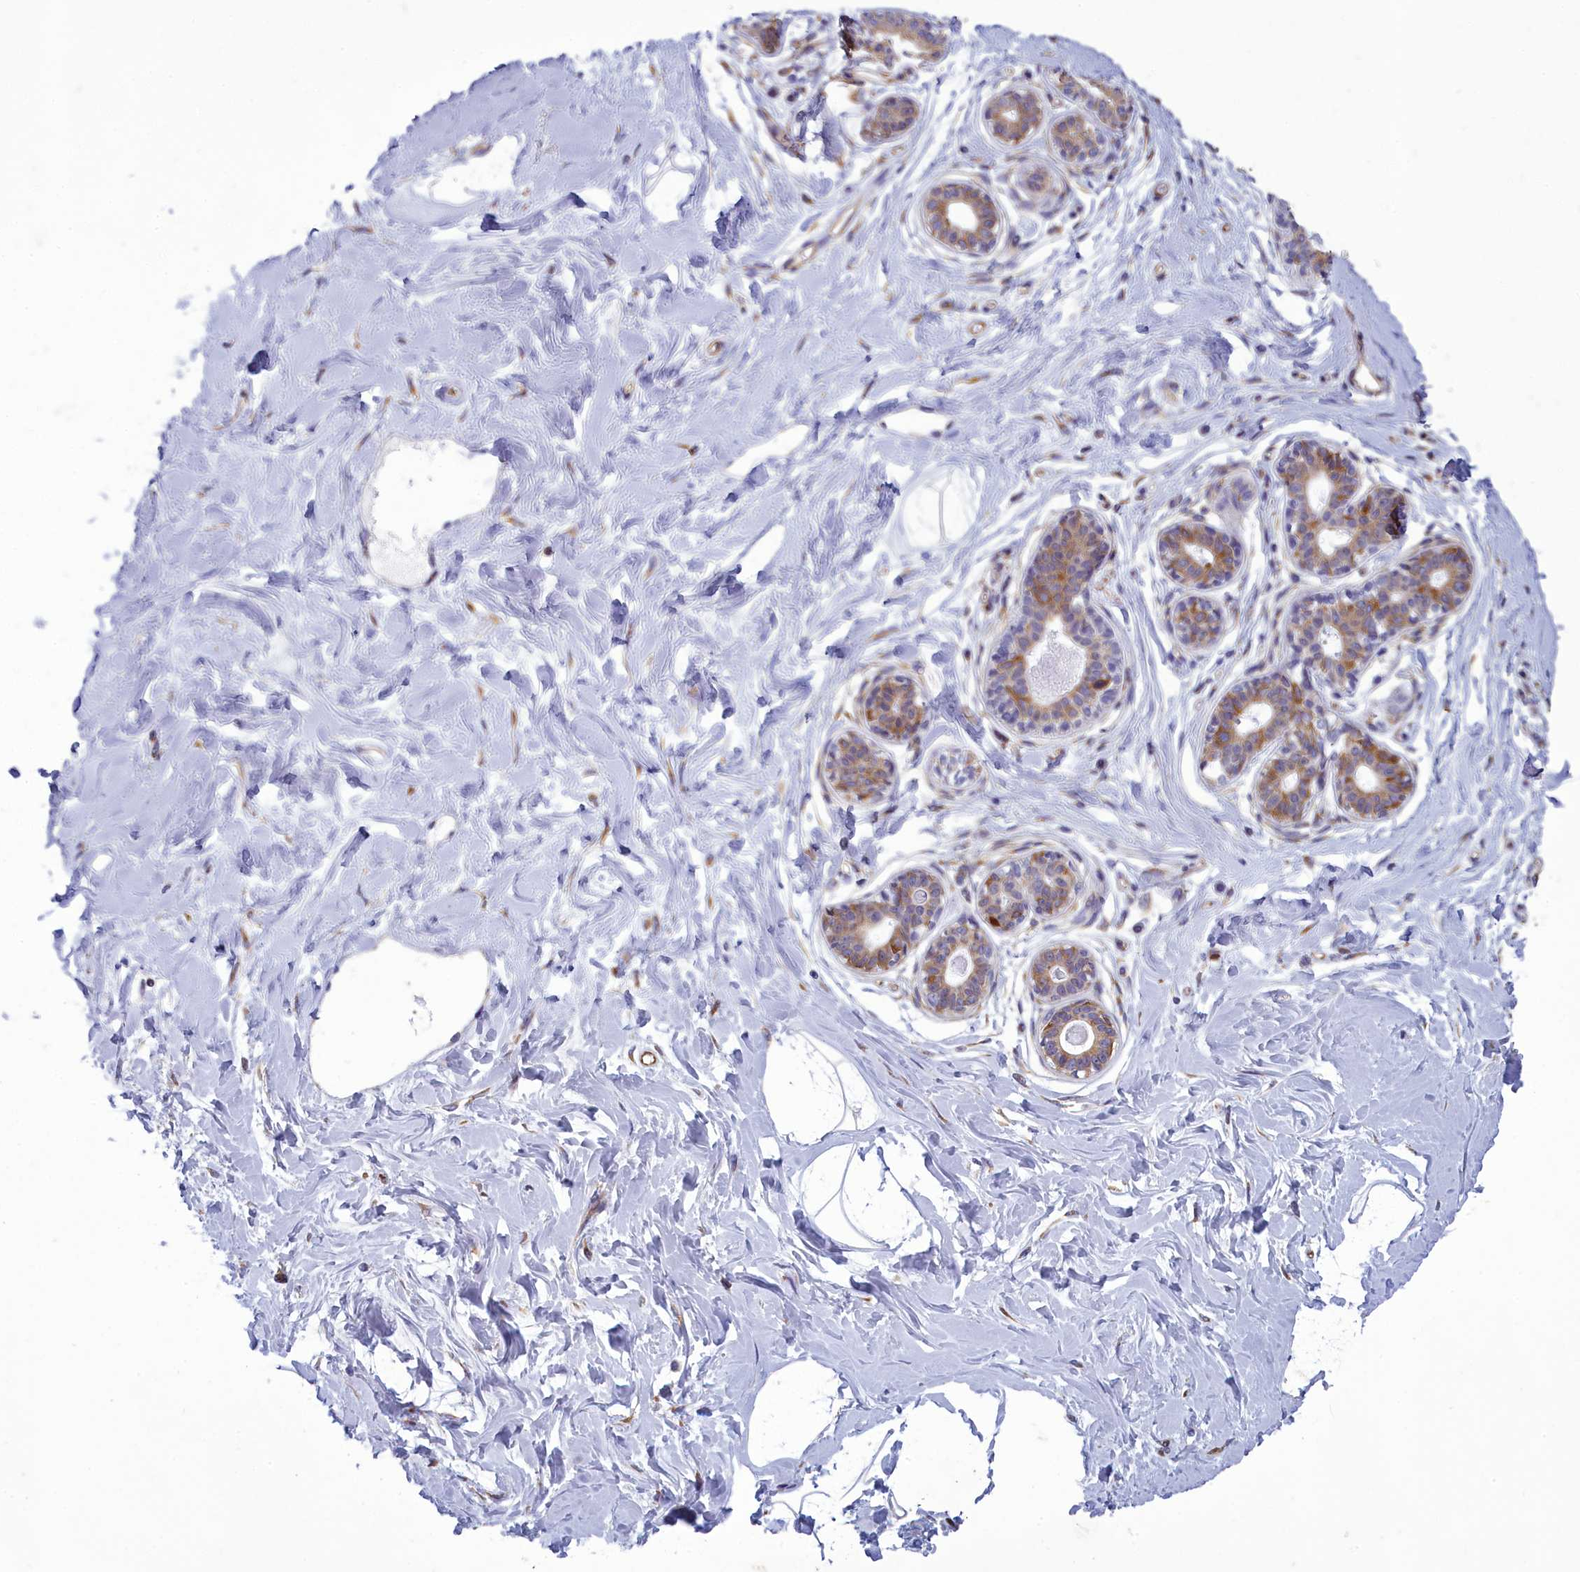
{"staining": {"intensity": "negative", "quantity": "none", "location": "none"}, "tissue": "breast", "cell_type": "Adipocytes", "image_type": "normal", "snomed": [{"axis": "morphology", "description": "Normal tissue, NOS"}, {"axis": "topography", "description": "Breast"}], "caption": "IHC micrograph of unremarkable human breast stained for a protein (brown), which exhibits no positivity in adipocytes.", "gene": "CENATAC", "patient": {"sex": "female", "age": 45}}